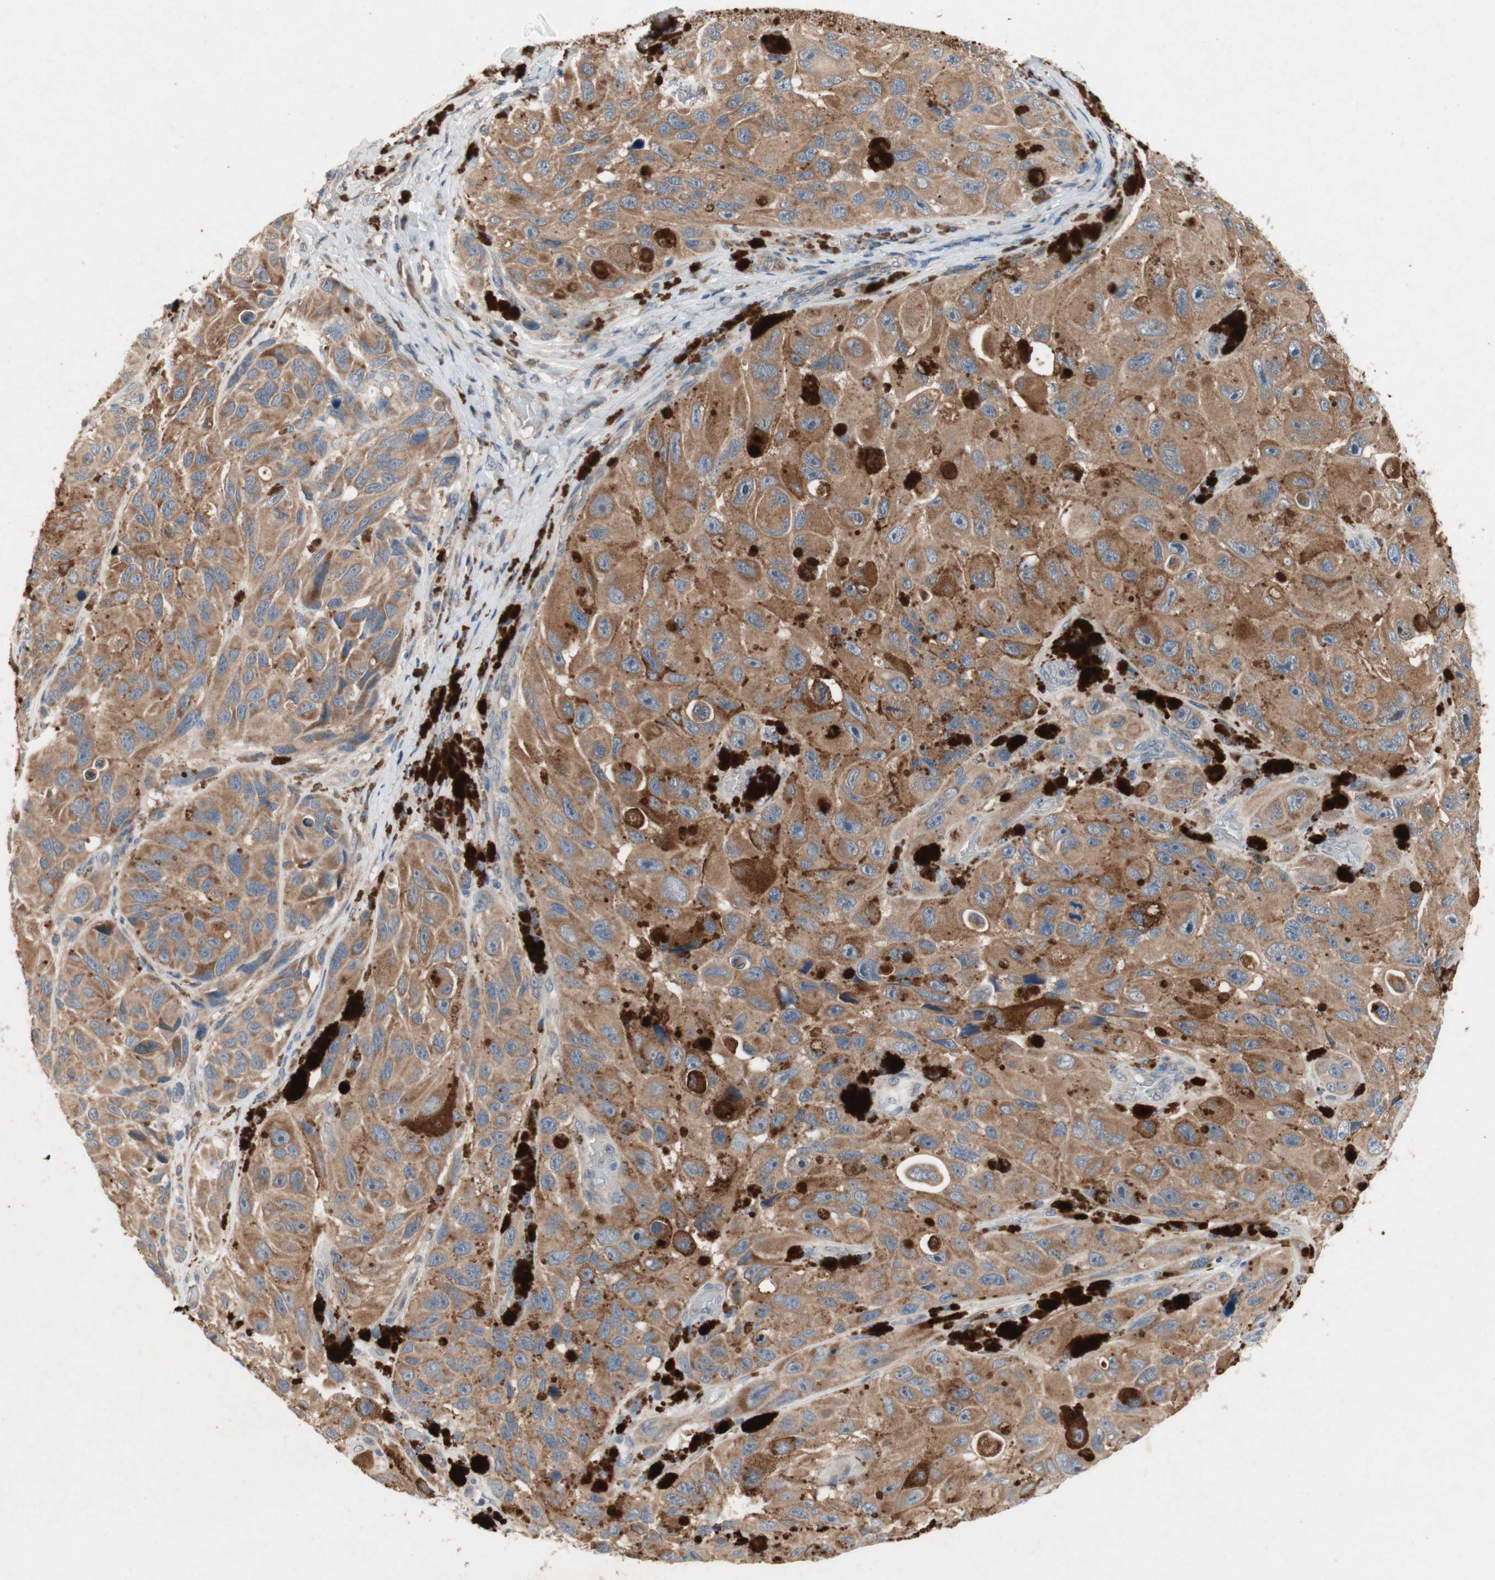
{"staining": {"intensity": "moderate", "quantity": ">75%", "location": "cytoplasmic/membranous"}, "tissue": "melanoma", "cell_type": "Tumor cells", "image_type": "cancer", "snomed": [{"axis": "morphology", "description": "Malignant melanoma, NOS"}, {"axis": "topography", "description": "Skin"}], "caption": "Immunohistochemical staining of human melanoma reveals medium levels of moderate cytoplasmic/membranous protein positivity in approximately >75% of tumor cells. (IHC, brightfield microscopy, high magnification).", "gene": "NCLN", "patient": {"sex": "female", "age": 73}}